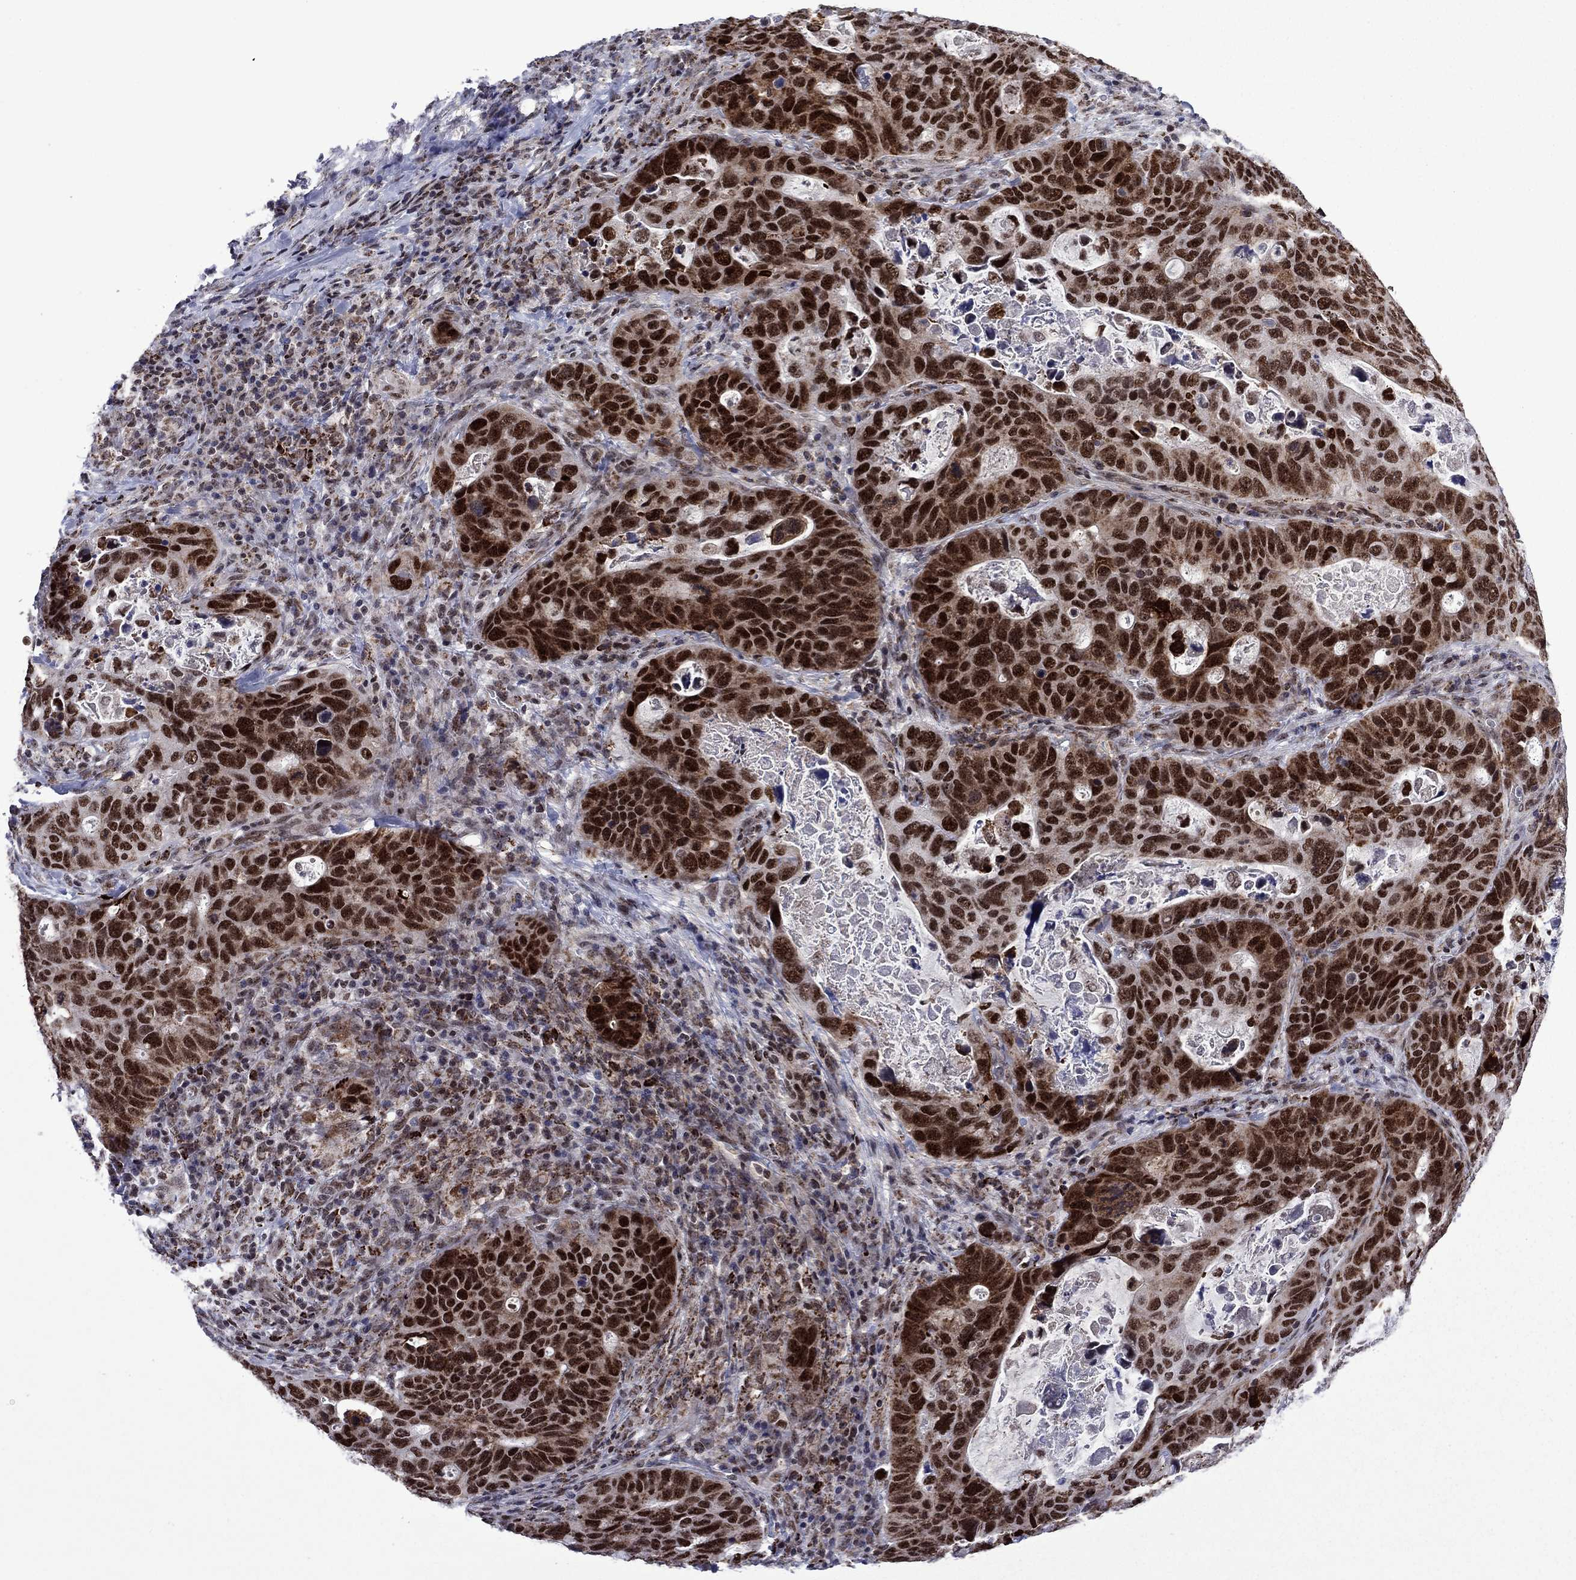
{"staining": {"intensity": "strong", "quantity": ">75%", "location": "nuclear"}, "tissue": "stomach cancer", "cell_type": "Tumor cells", "image_type": "cancer", "snomed": [{"axis": "morphology", "description": "Adenocarcinoma, NOS"}, {"axis": "topography", "description": "Stomach"}], "caption": "Immunohistochemistry histopathology image of human stomach cancer (adenocarcinoma) stained for a protein (brown), which exhibits high levels of strong nuclear positivity in about >75% of tumor cells.", "gene": "SURF2", "patient": {"sex": "male", "age": 54}}